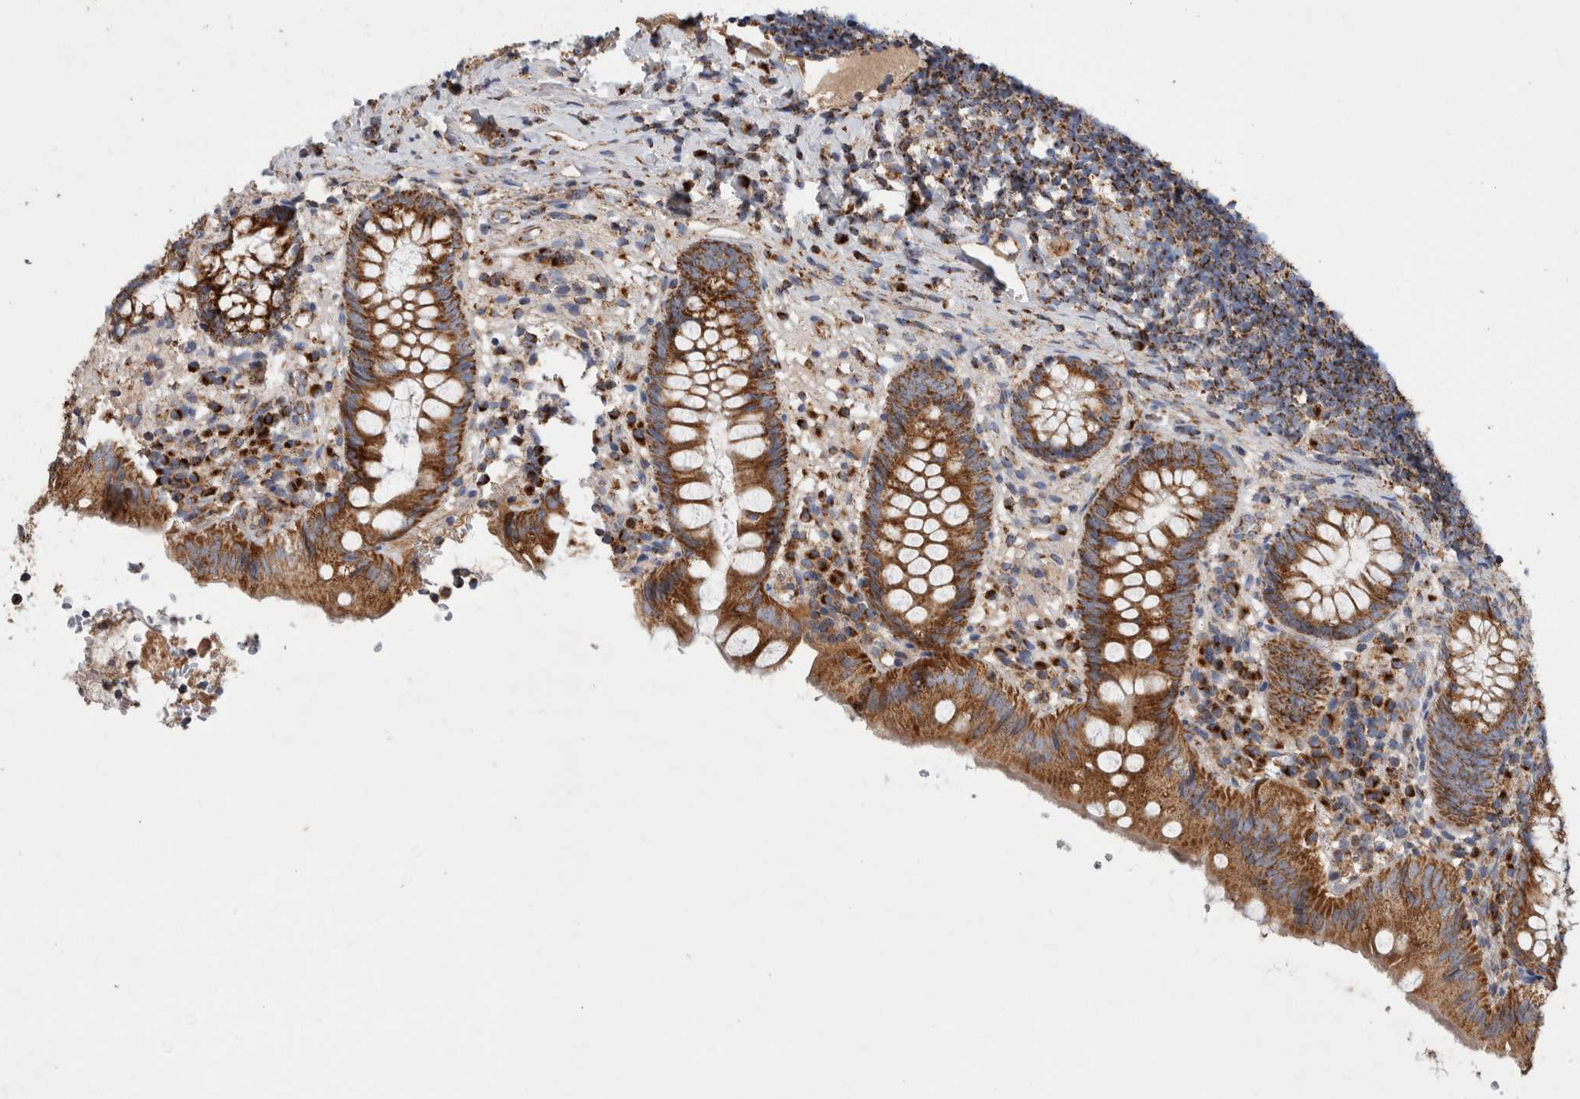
{"staining": {"intensity": "strong", "quantity": ">75%", "location": "cytoplasmic/membranous"}, "tissue": "appendix", "cell_type": "Glandular cells", "image_type": "normal", "snomed": [{"axis": "morphology", "description": "Normal tissue, NOS"}, {"axis": "topography", "description": "Appendix"}], "caption": "Strong cytoplasmic/membranous staining for a protein is appreciated in about >75% of glandular cells of normal appendix using immunohistochemistry.", "gene": "IARS2", "patient": {"sex": "male", "age": 8}}